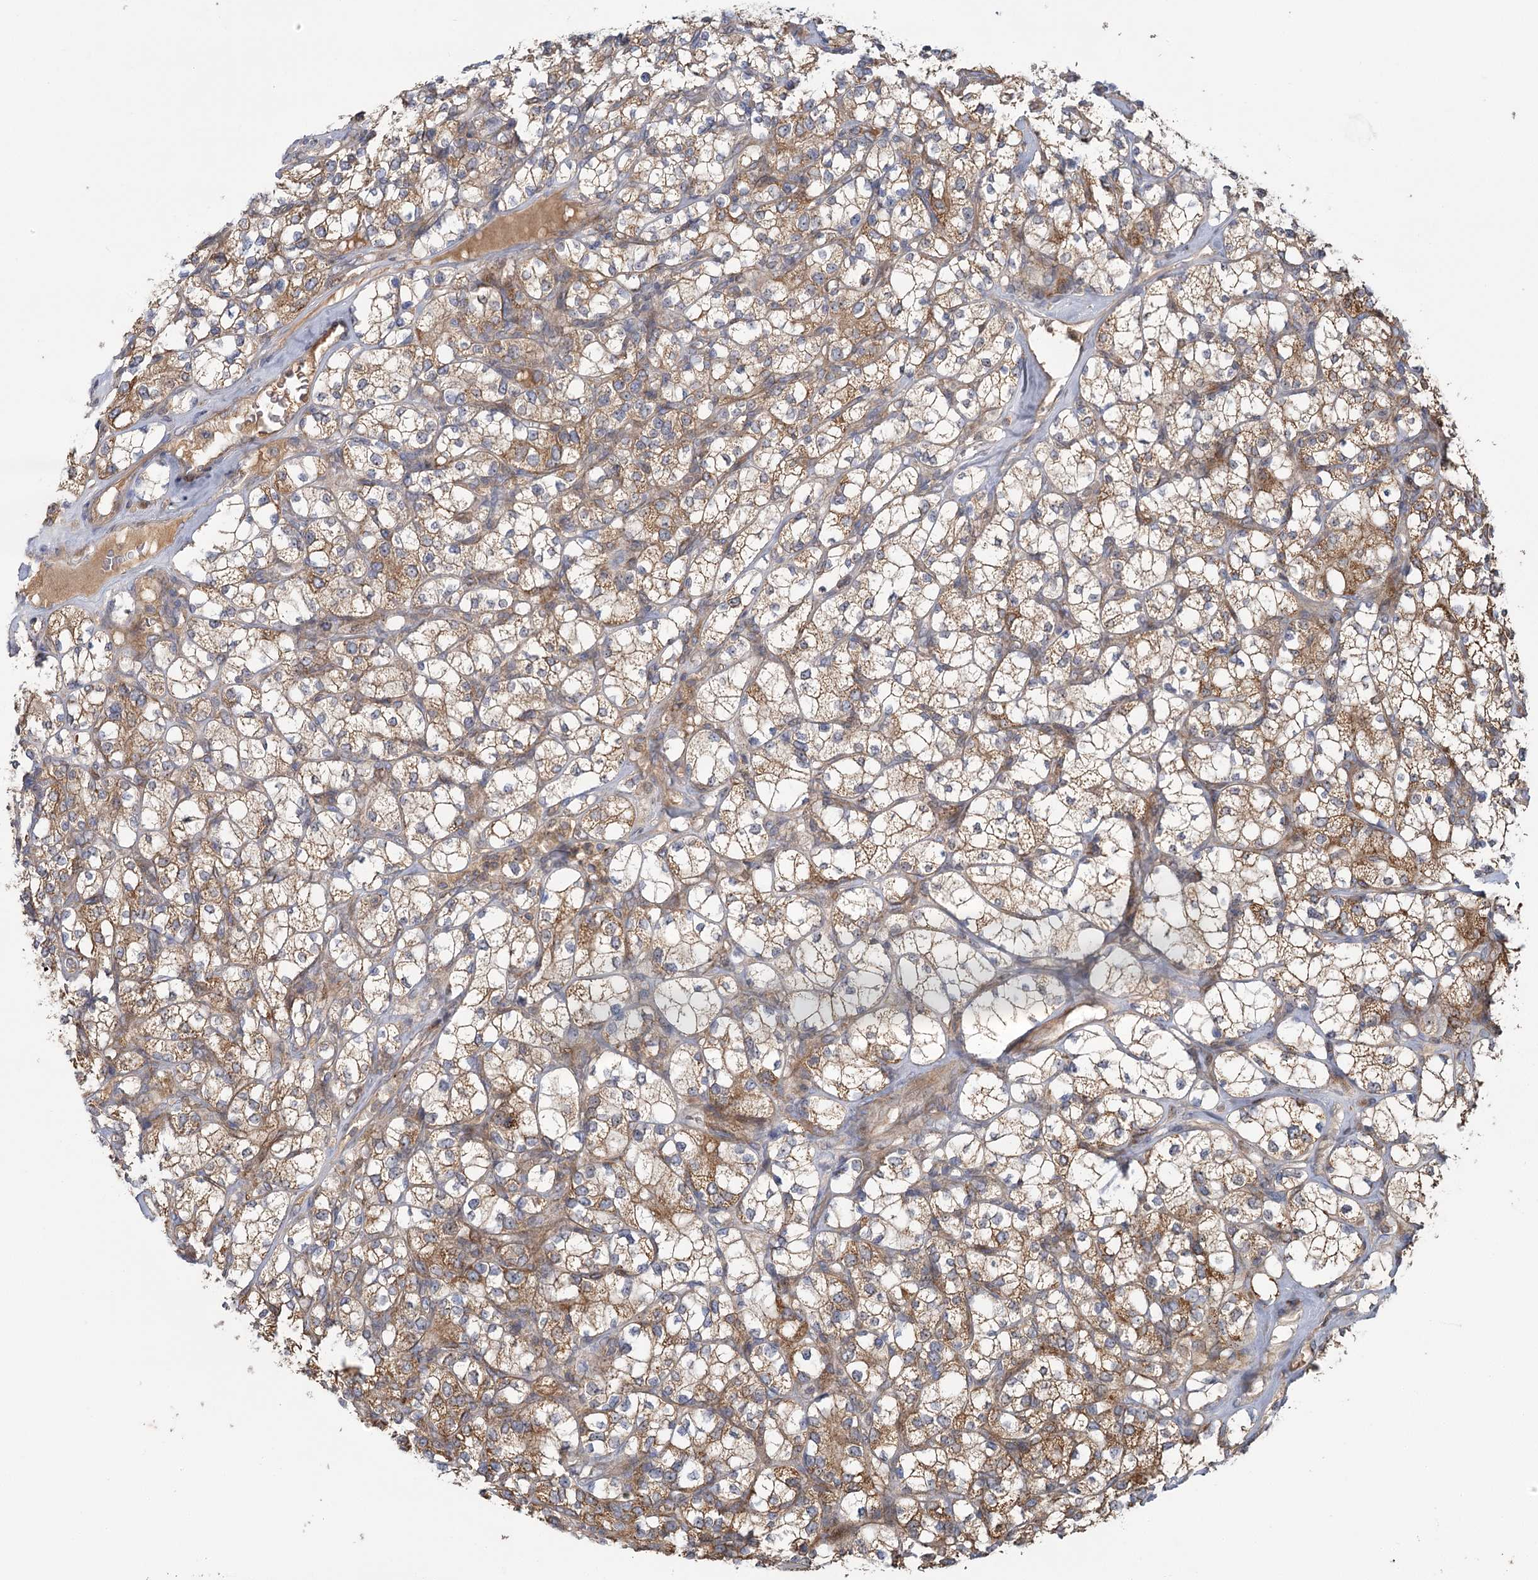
{"staining": {"intensity": "moderate", "quantity": ">75%", "location": "cytoplasmic/membranous"}, "tissue": "renal cancer", "cell_type": "Tumor cells", "image_type": "cancer", "snomed": [{"axis": "morphology", "description": "Adenocarcinoma, NOS"}, {"axis": "topography", "description": "Kidney"}], "caption": "Tumor cells reveal medium levels of moderate cytoplasmic/membranous staining in about >75% of cells in human renal cancer (adenocarcinoma). (Brightfield microscopy of DAB IHC at high magnification).", "gene": "RAPGEF6", "patient": {"sex": "male", "age": 77}}